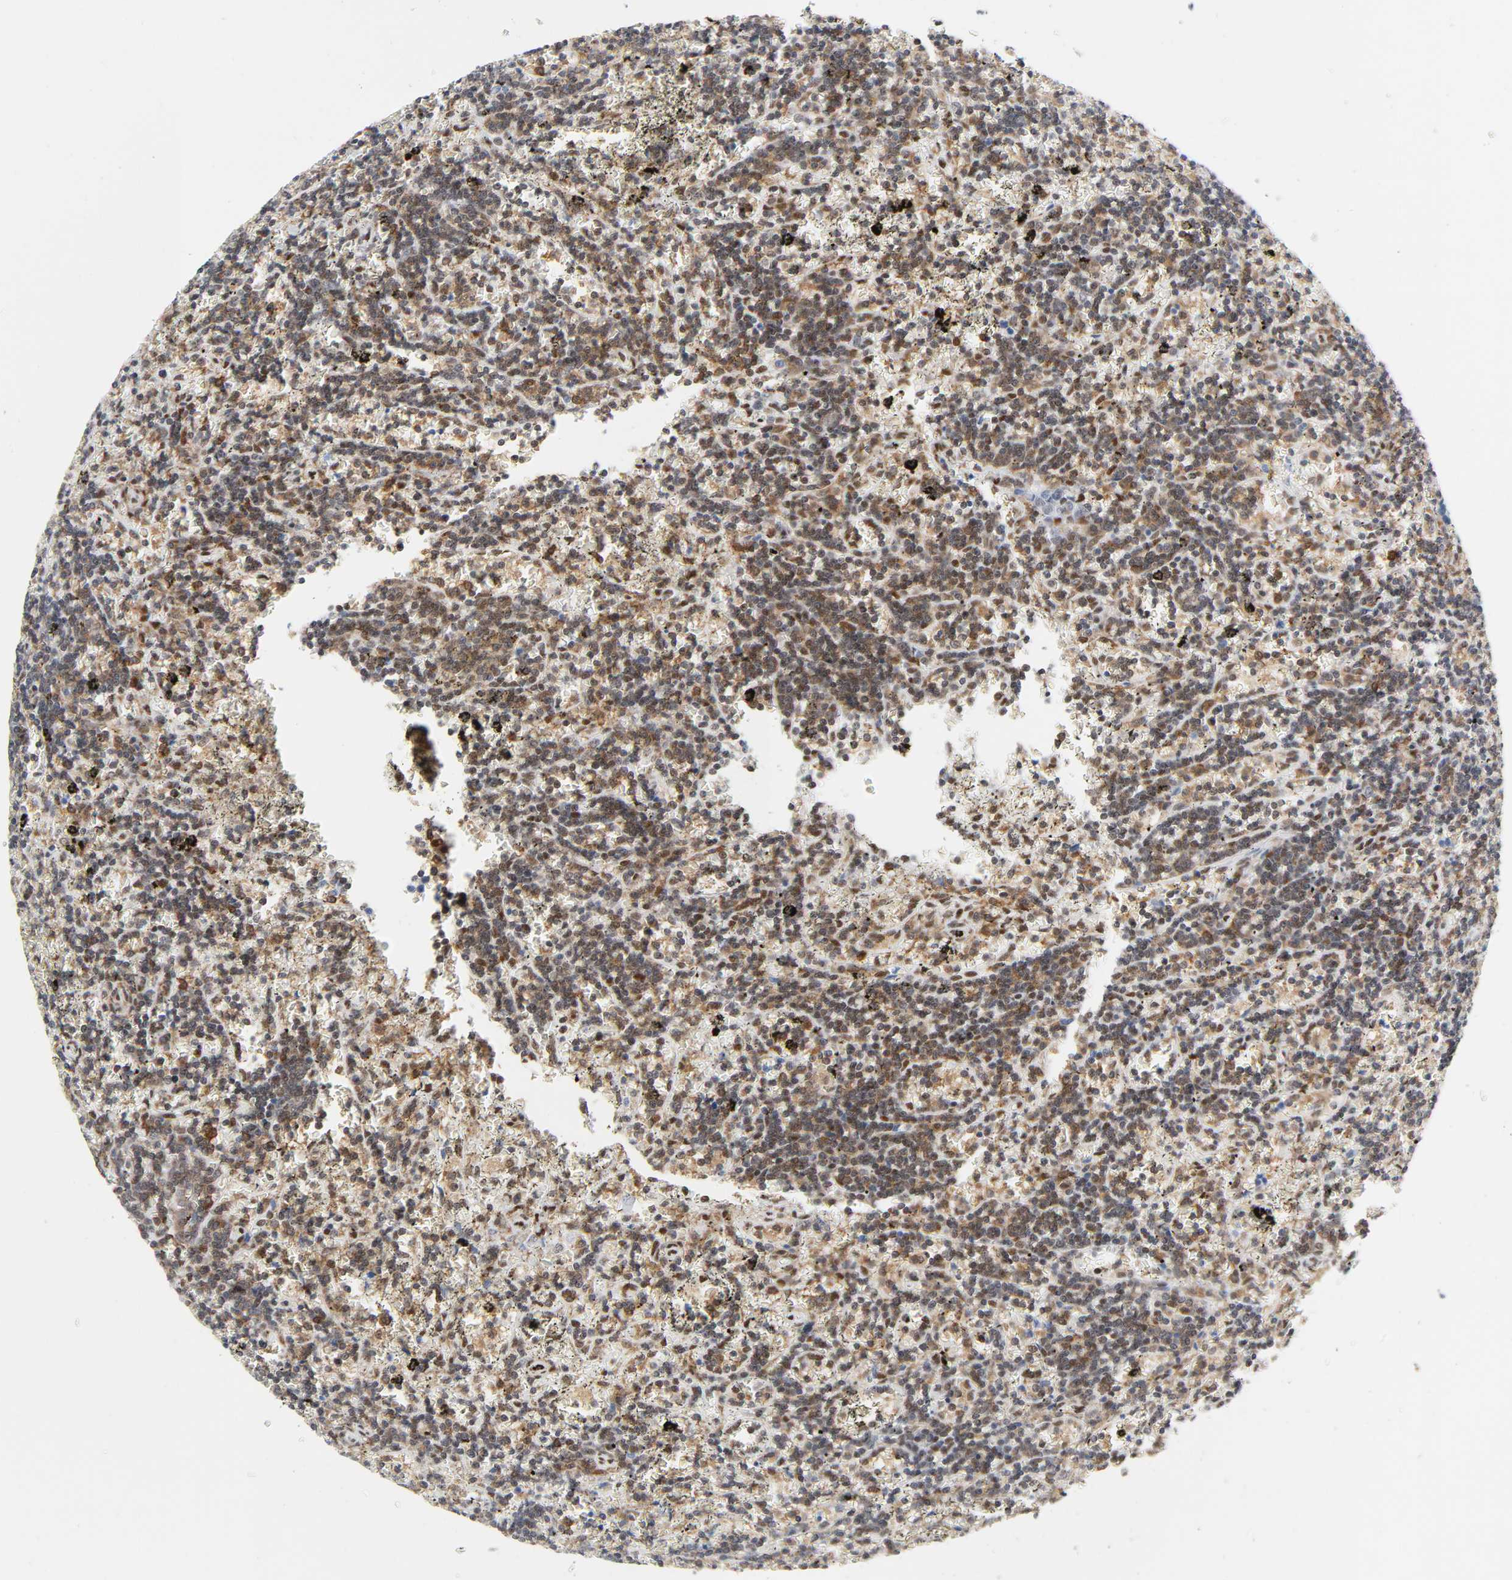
{"staining": {"intensity": "moderate", "quantity": ">75%", "location": "cytoplasmic/membranous,nuclear"}, "tissue": "lymphoma", "cell_type": "Tumor cells", "image_type": "cancer", "snomed": [{"axis": "morphology", "description": "Malignant lymphoma, non-Hodgkin's type, Low grade"}, {"axis": "topography", "description": "Spleen"}], "caption": "A high-resolution micrograph shows immunohistochemistry (IHC) staining of lymphoma, which reveals moderate cytoplasmic/membranous and nuclear expression in about >75% of tumor cells. Using DAB (brown) and hematoxylin (blue) stains, captured at high magnification using brightfield microscopy.", "gene": "WAS", "patient": {"sex": "male", "age": 60}}